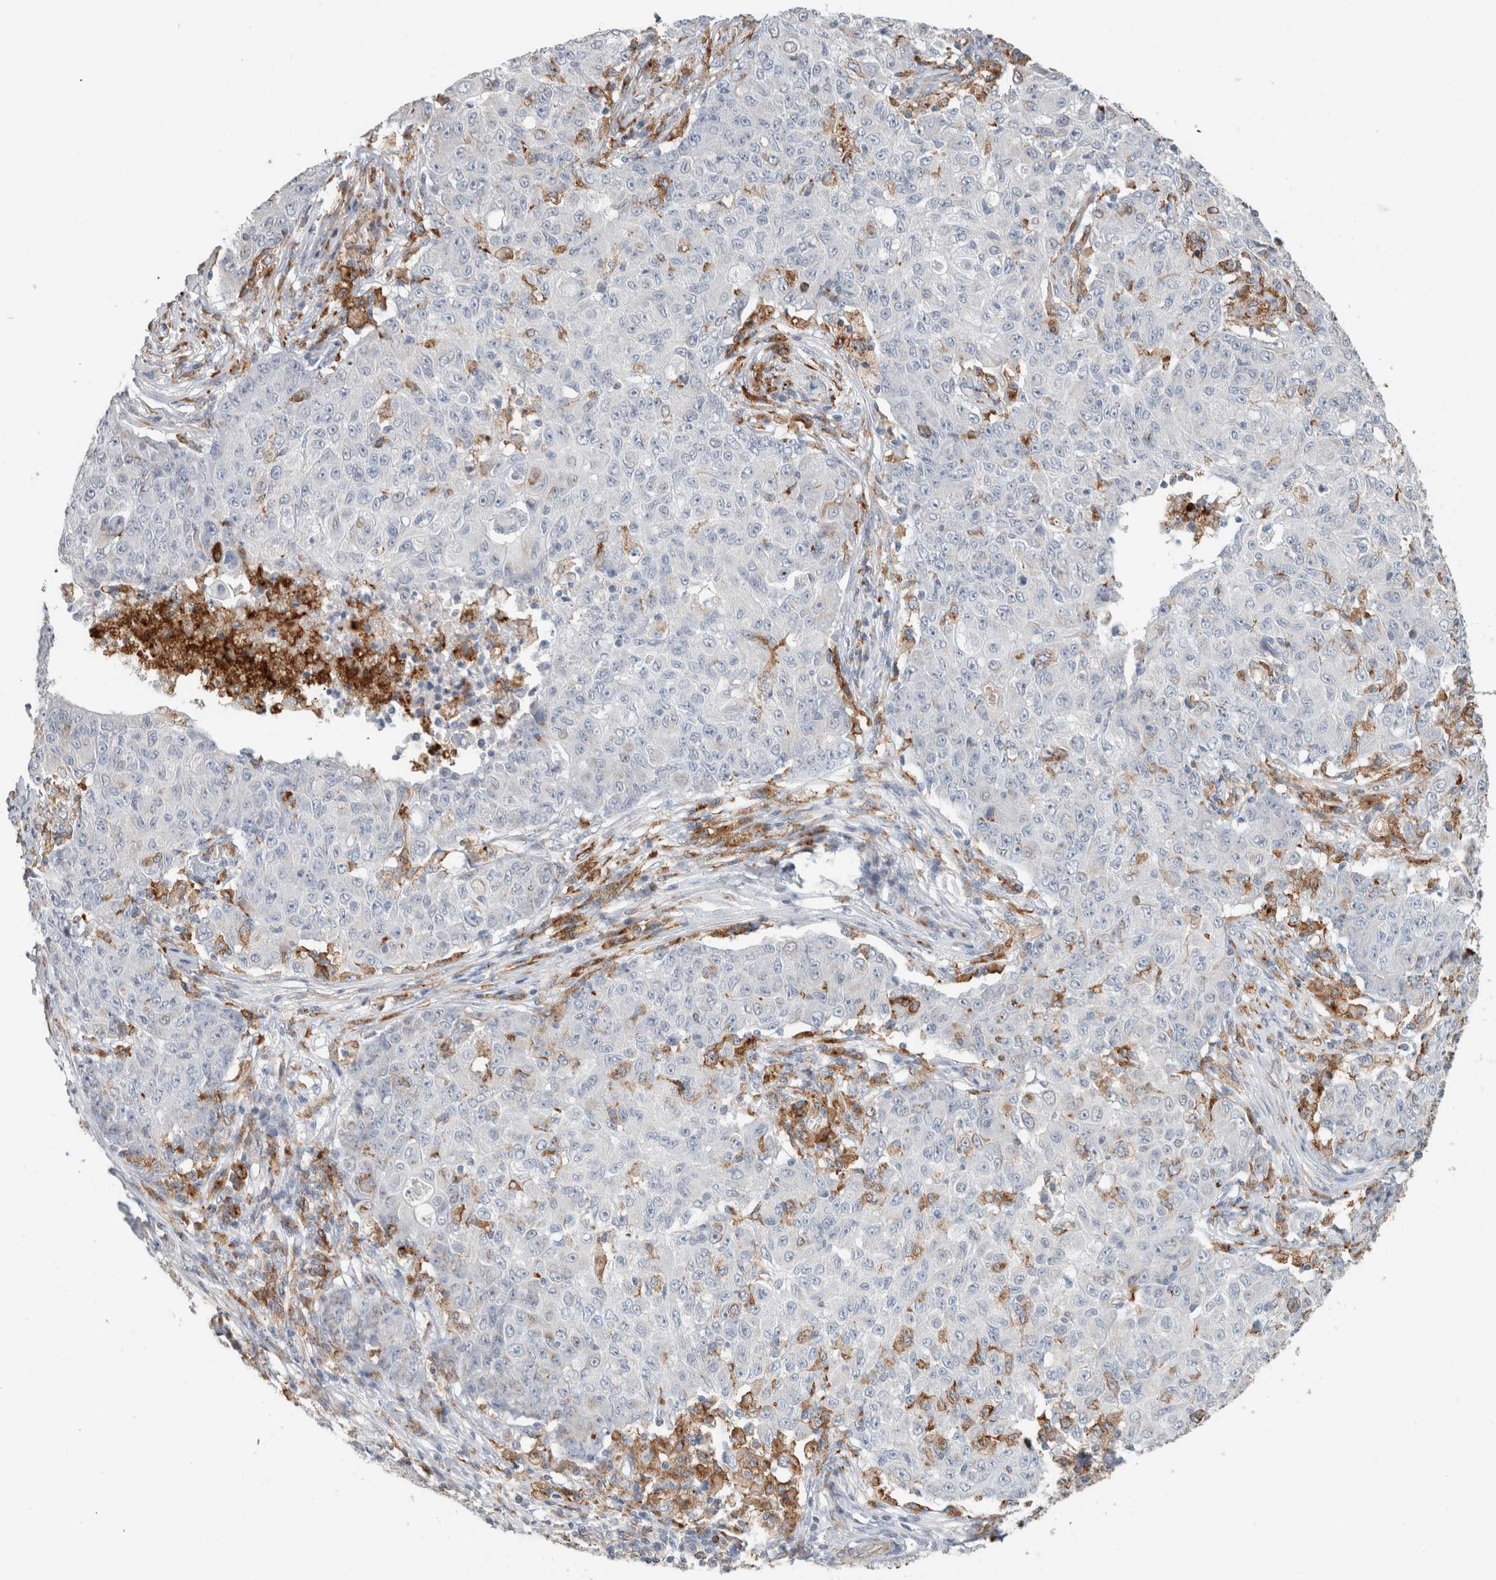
{"staining": {"intensity": "negative", "quantity": "none", "location": "none"}, "tissue": "ovarian cancer", "cell_type": "Tumor cells", "image_type": "cancer", "snomed": [{"axis": "morphology", "description": "Carcinoma, endometroid"}, {"axis": "topography", "description": "Ovary"}], "caption": "DAB immunohistochemical staining of human ovarian endometroid carcinoma displays no significant expression in tumor cells.", "gene": "LY86", "patient": {"sex": "female", "age": 42}}